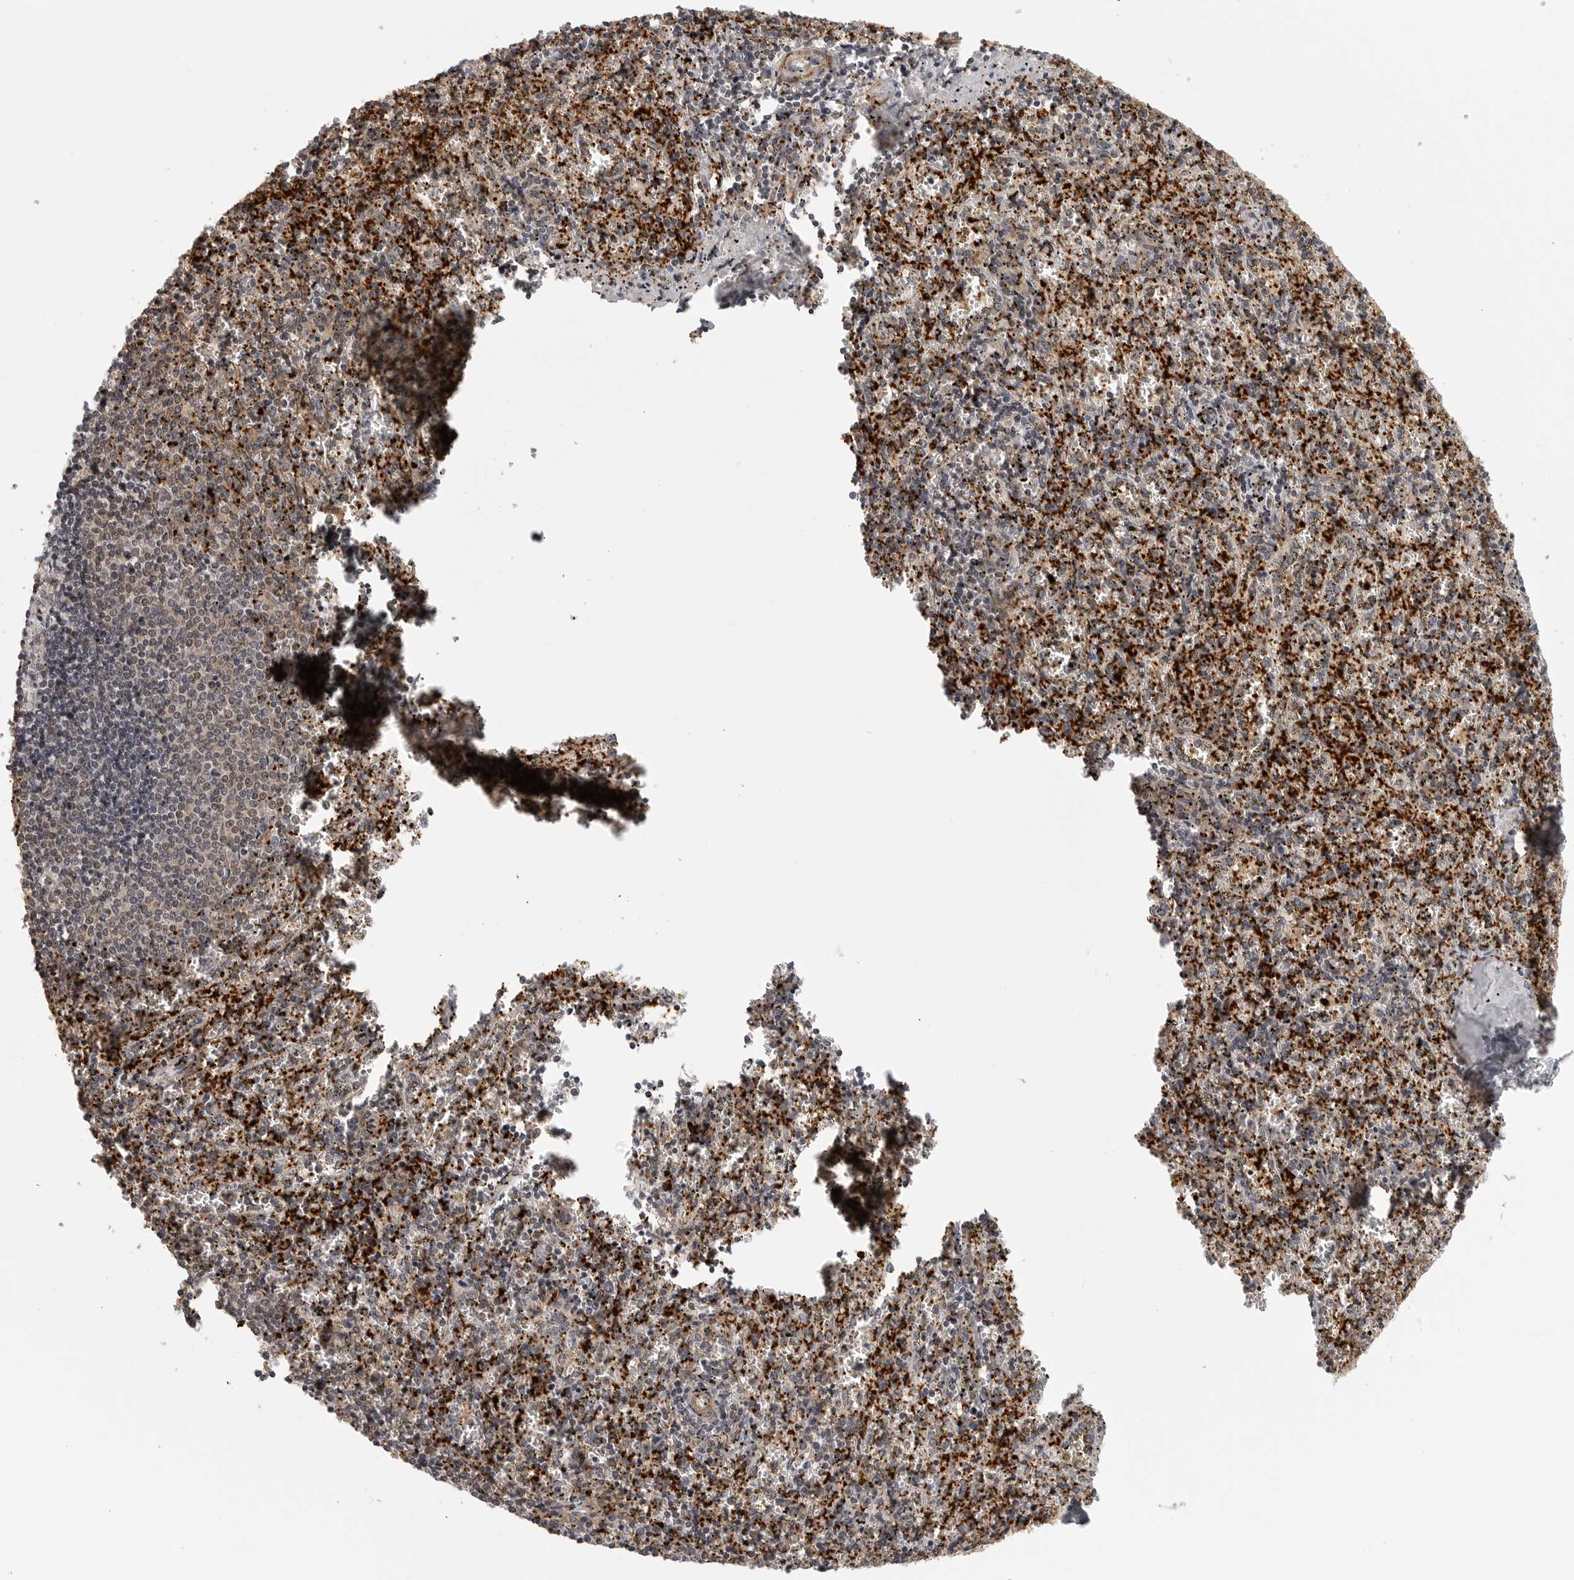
{"staining": {"intensity": "weak", "quantity": "25%-75%", "location": "cytoplasmic/membranous"}, "tissue": "spleen", "cell_type": "Cells in red pulp", "image_type": "normal", "snomed": [{"axis": "morphology", "description": "Normal tissue, NOS"}, {"axis": "topography", "description": "Spleen"}], "caption": "Normal spleen shows weak cytoplasmic/membranous positivity in about 25%-75% of cells in red pulp.", "gene": "TUT4", "patient": {"sex": "male", "age": 11}}